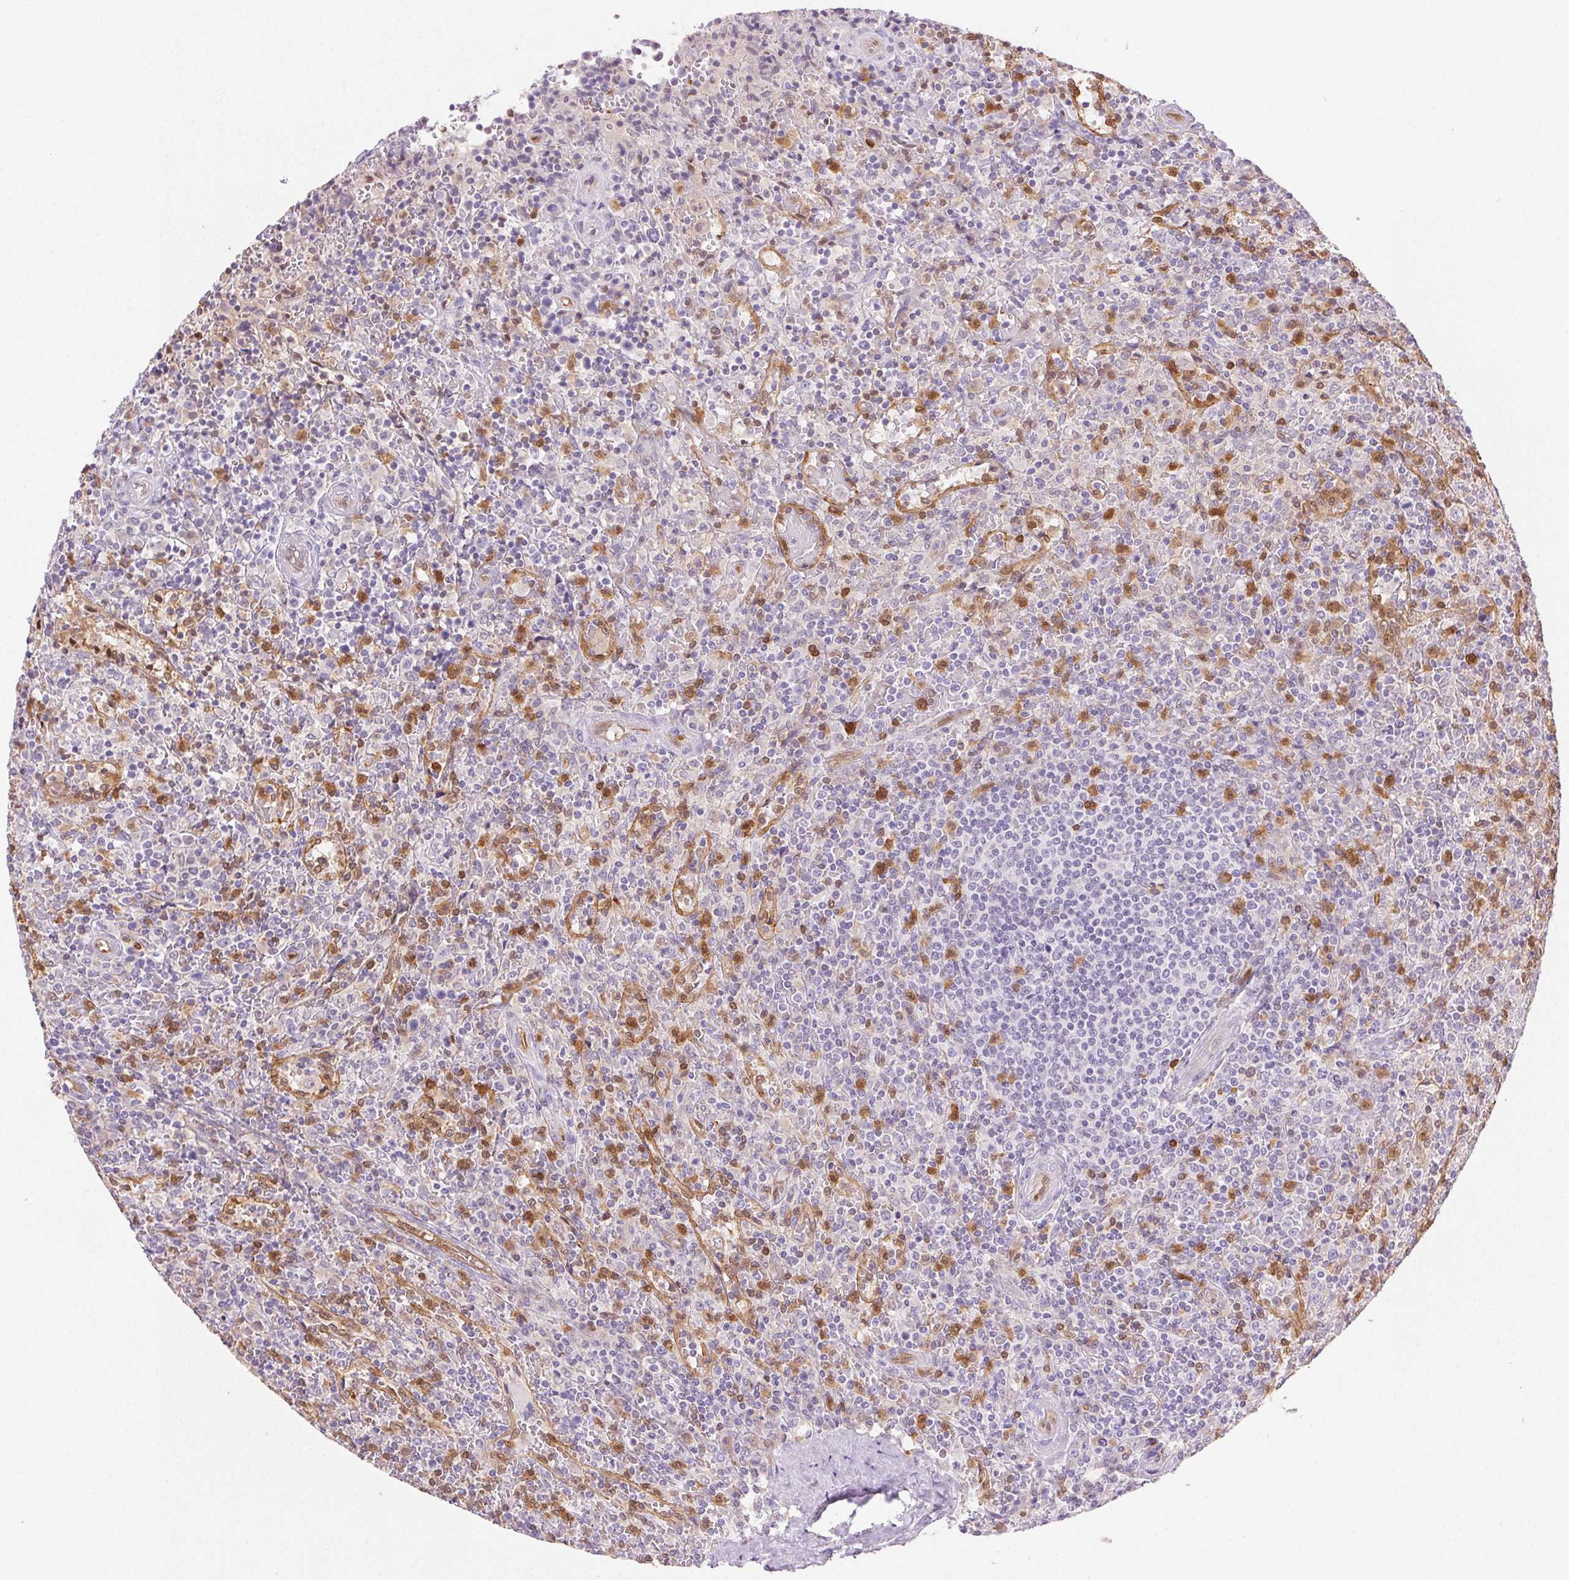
{"staining": {"intensity": "negative", "quantity": "none", "location": "none"}, "tissue": "lymphoma", "cell_type": "Tumor cells", "image_type": "cancer", "snomed": [{"axis": "morphology", "description": "Malignant lymphoma, non-Hodgkin's type, Low grade"}, {"axis": "topography", "description": "Spleen"}], "caption": "IHC of human lymphoma exhibits no staining in tumor cells.", "gene": "TMEM45A", "patient": {"sex": "male", "age": 62}}